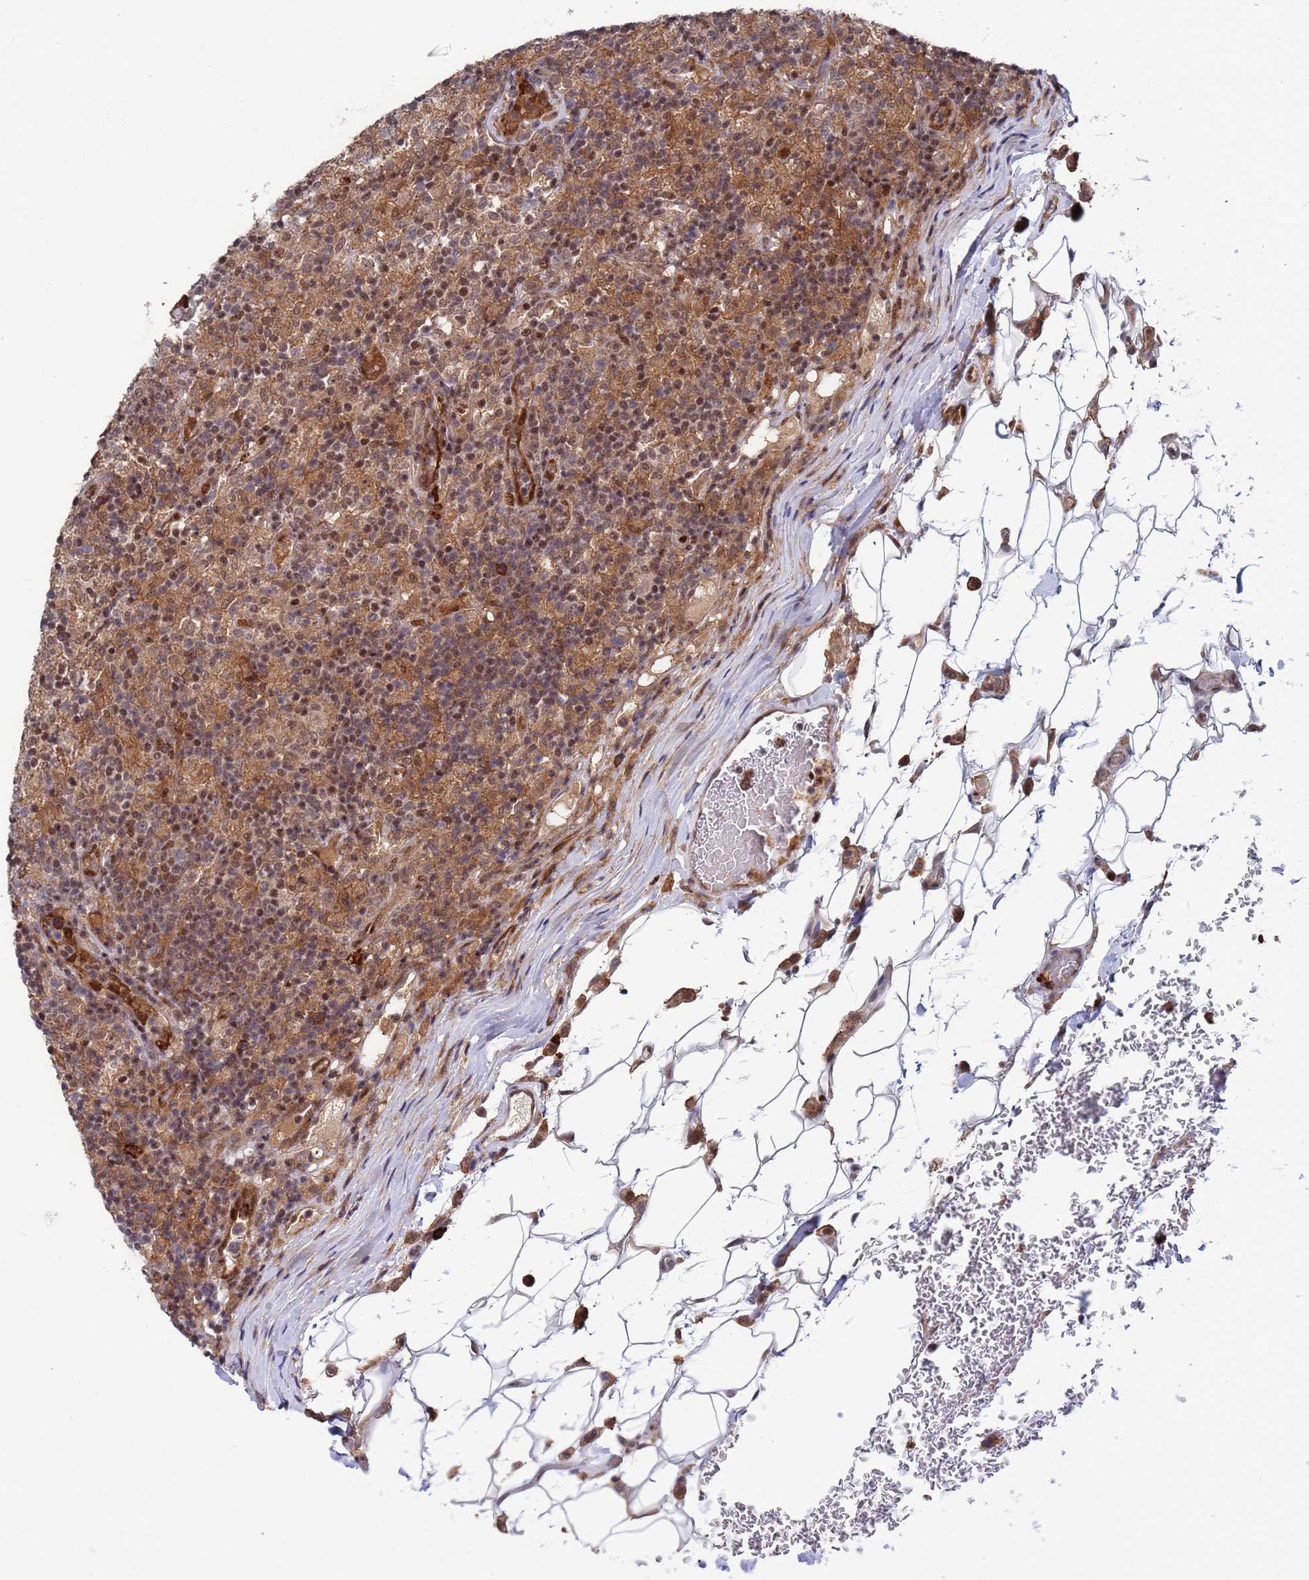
{"staining": {"intensity": "moderate", "quantity": ">75%", "location": "nuclear"}, "tissue": "lymphoma", "cell_type": "Tumor cells", "image_type": "cancer", "snomed": [{"axis": "morphology", "description": "Hodgkin's disease, NOS"}, {"axis": "topography", "description": "Lymph node"}], "caption": "A micrograph of human Hodgkin's disease stained for a protein shows moderate nuclear brown staining in tumor cells.", "gene": "TMBIM6", "patient": {"sex": "male", "age": 70}}